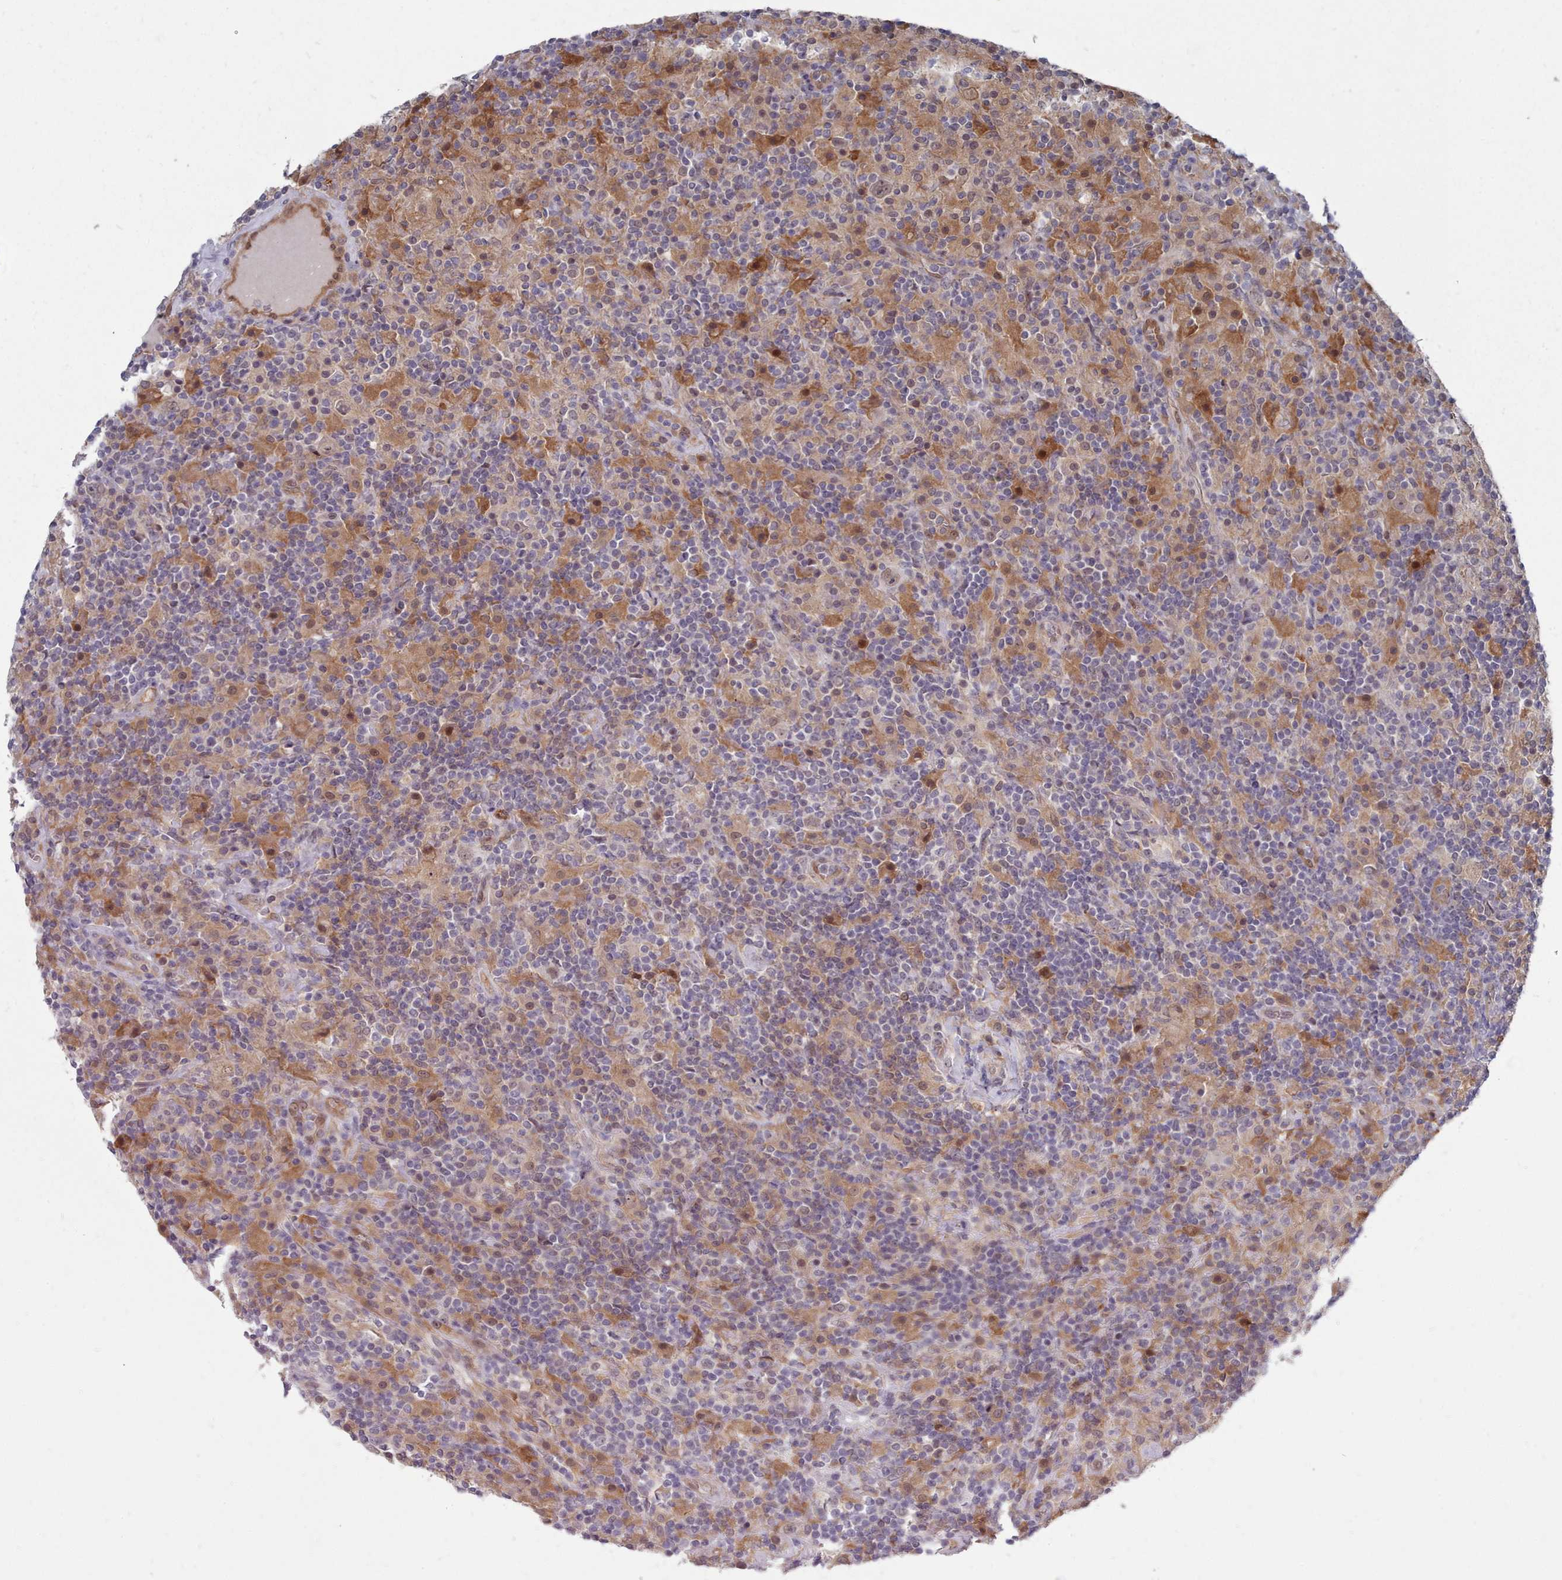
{"staining": {"intensity": "weak", "quantity": "25%-75%", "location": "nuclear"}, "tissue": "lymphoma", "cell_type": "Tumor cells", "image_type": "cancer", "snomed": [{"axis": "morphology", "description": "Hodgkin's disease, NOS"}, {"axis": "topography", "description": "Lymph node"}], "caption": "Protein staining of lymphoma tissue displays weak nuclear expression in approximately 25%-75% of tumor cells.", "gene": "GINS1", "patient": {"sex": "male", "age": 70}}